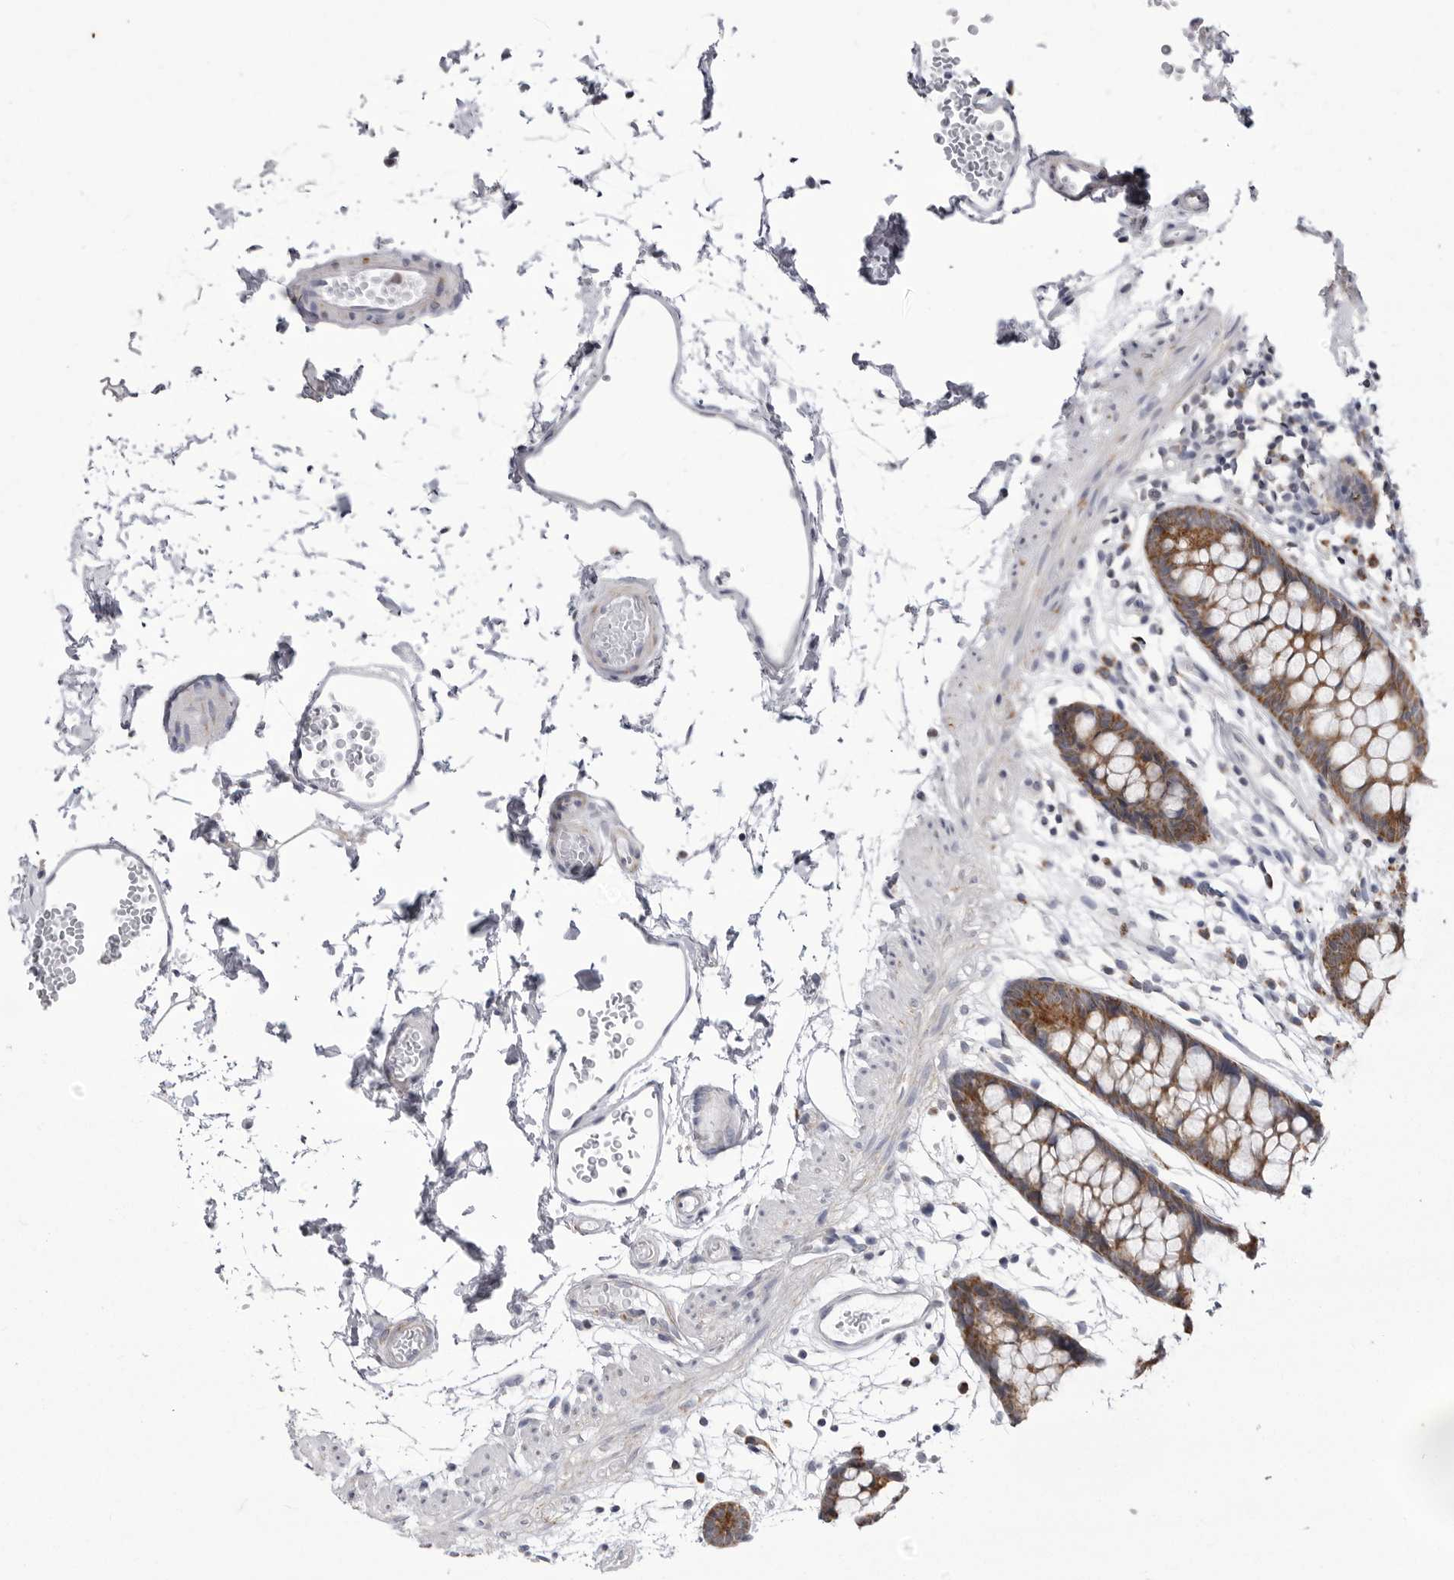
{"staining": {"intensity": "negative", "quantity": "none", "location": "none"}, "tissue": "colon", "cell_type": "Endothelial cells", "image_type": "normal", "snomed": [{"axis": "morphology", "description": "Normal tissue, NOS"}, {"axis": "topography", "description": "Colon"}], "caption": "Histopathology image shows no protein positivity in endothelial cells of normal colon. (Stains: DAB (3,3'-diaminobenzidine) immunohistochemistry with hematoxylin counter stain, Microscopy: brightfield microscopy at high magnification).", "gene": "FH", "patient": {"sex": "male", "age": 56}}